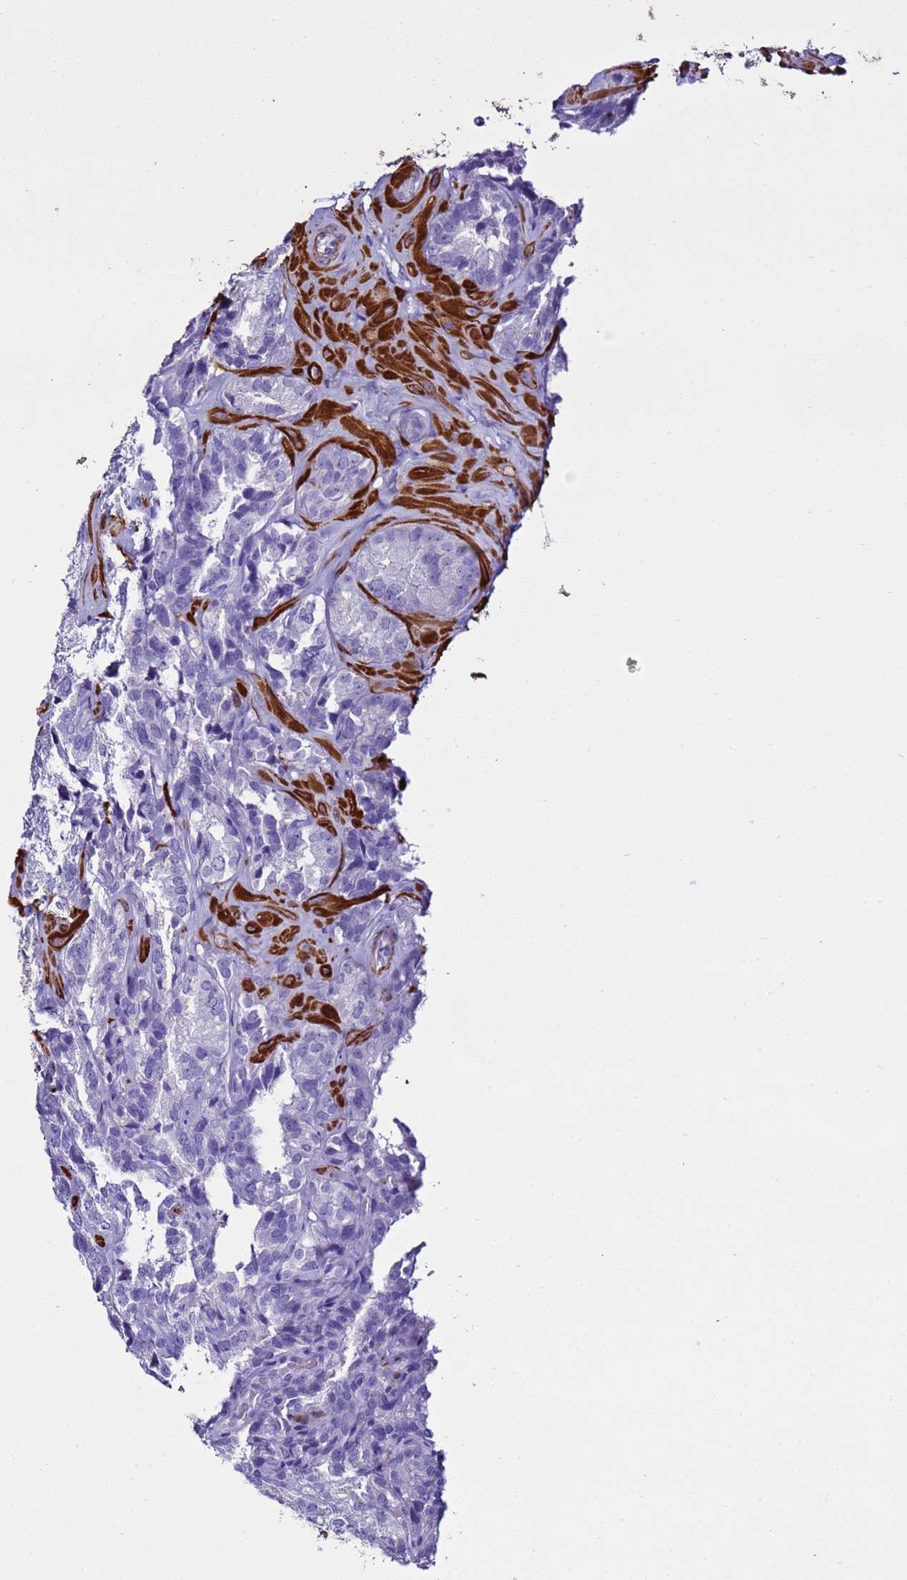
{"staining": {"intensity": "negative", "quantity": "none", "location": "none"}, "tissue": "seminal vesicle", "cell_type": "Glandular cells", "image_type": "normal", "snomed": [{"axis": "morphology", "description": "Normal tissue, NOS"}, {"axis": "topography", "description": "Seminal veicle"}], "caption": "Immunohistochemical staining of normal human seminal vesicle shows no significant staining in glandular cells.", "gene": "LCMT1", "patient": {"sex": "male", "age": 58}}